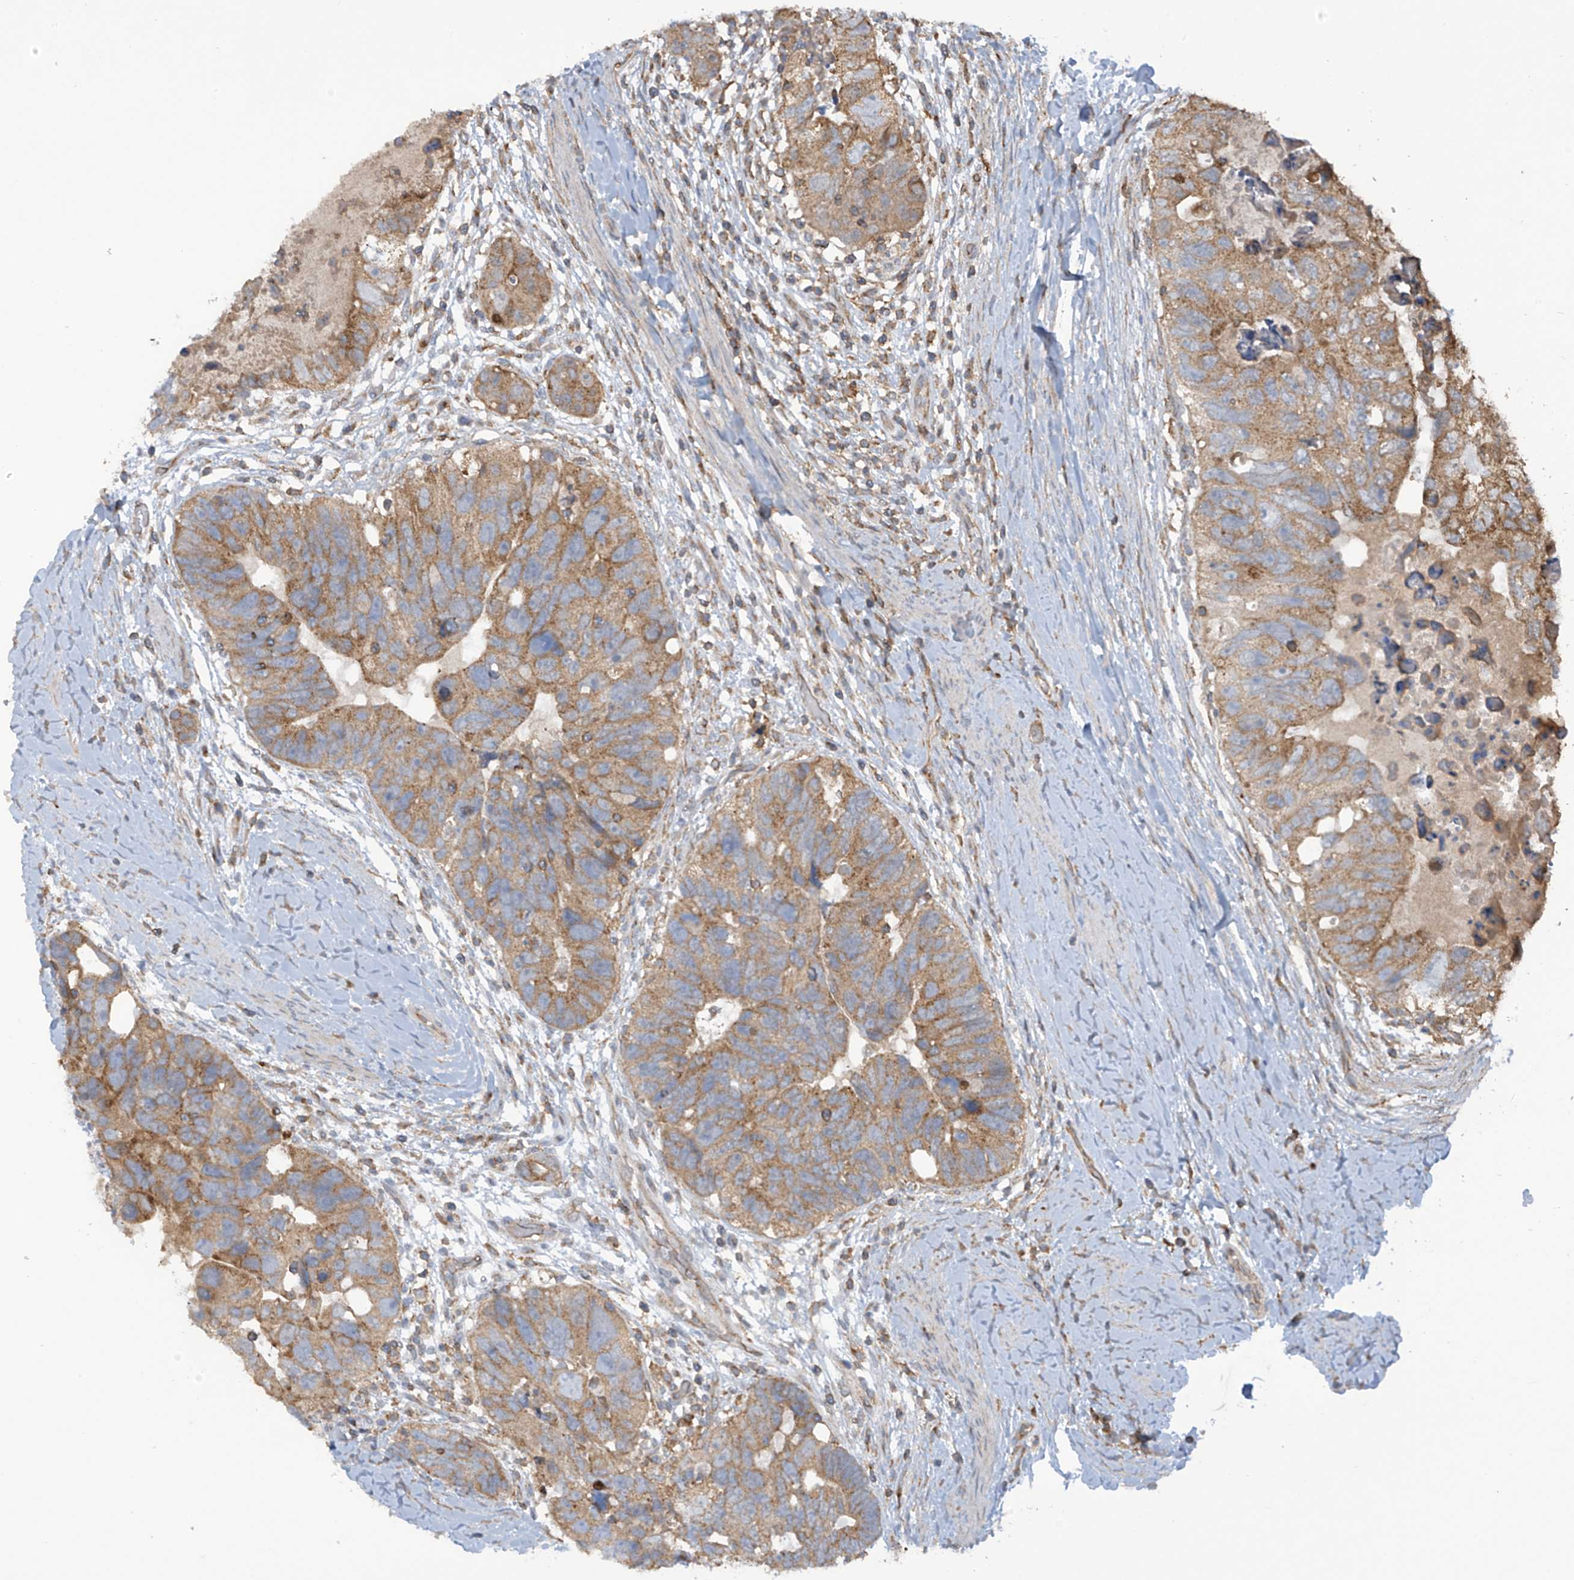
{"staining": {"intensity": "moderate", "quantity": ">75%", "location": "cytoplasmic/membranous"}, "tissue": "colorectal cancer", "cell_type": "Tumor cells", "image_type": "cancer", "snomed": [{"axis": "morphology", "description": "Adenocarcinoma, NOS"}, {"axis": "topography", "description": "Rectum"}], "caption": "Brown immunohistochemical staining in human colorectal cancer displays moderate cytoplasmic/membranous staining in approximately >75% of tumor cells.", "gene": "COX10", "patient": {"sex": "male", "age": 59}}